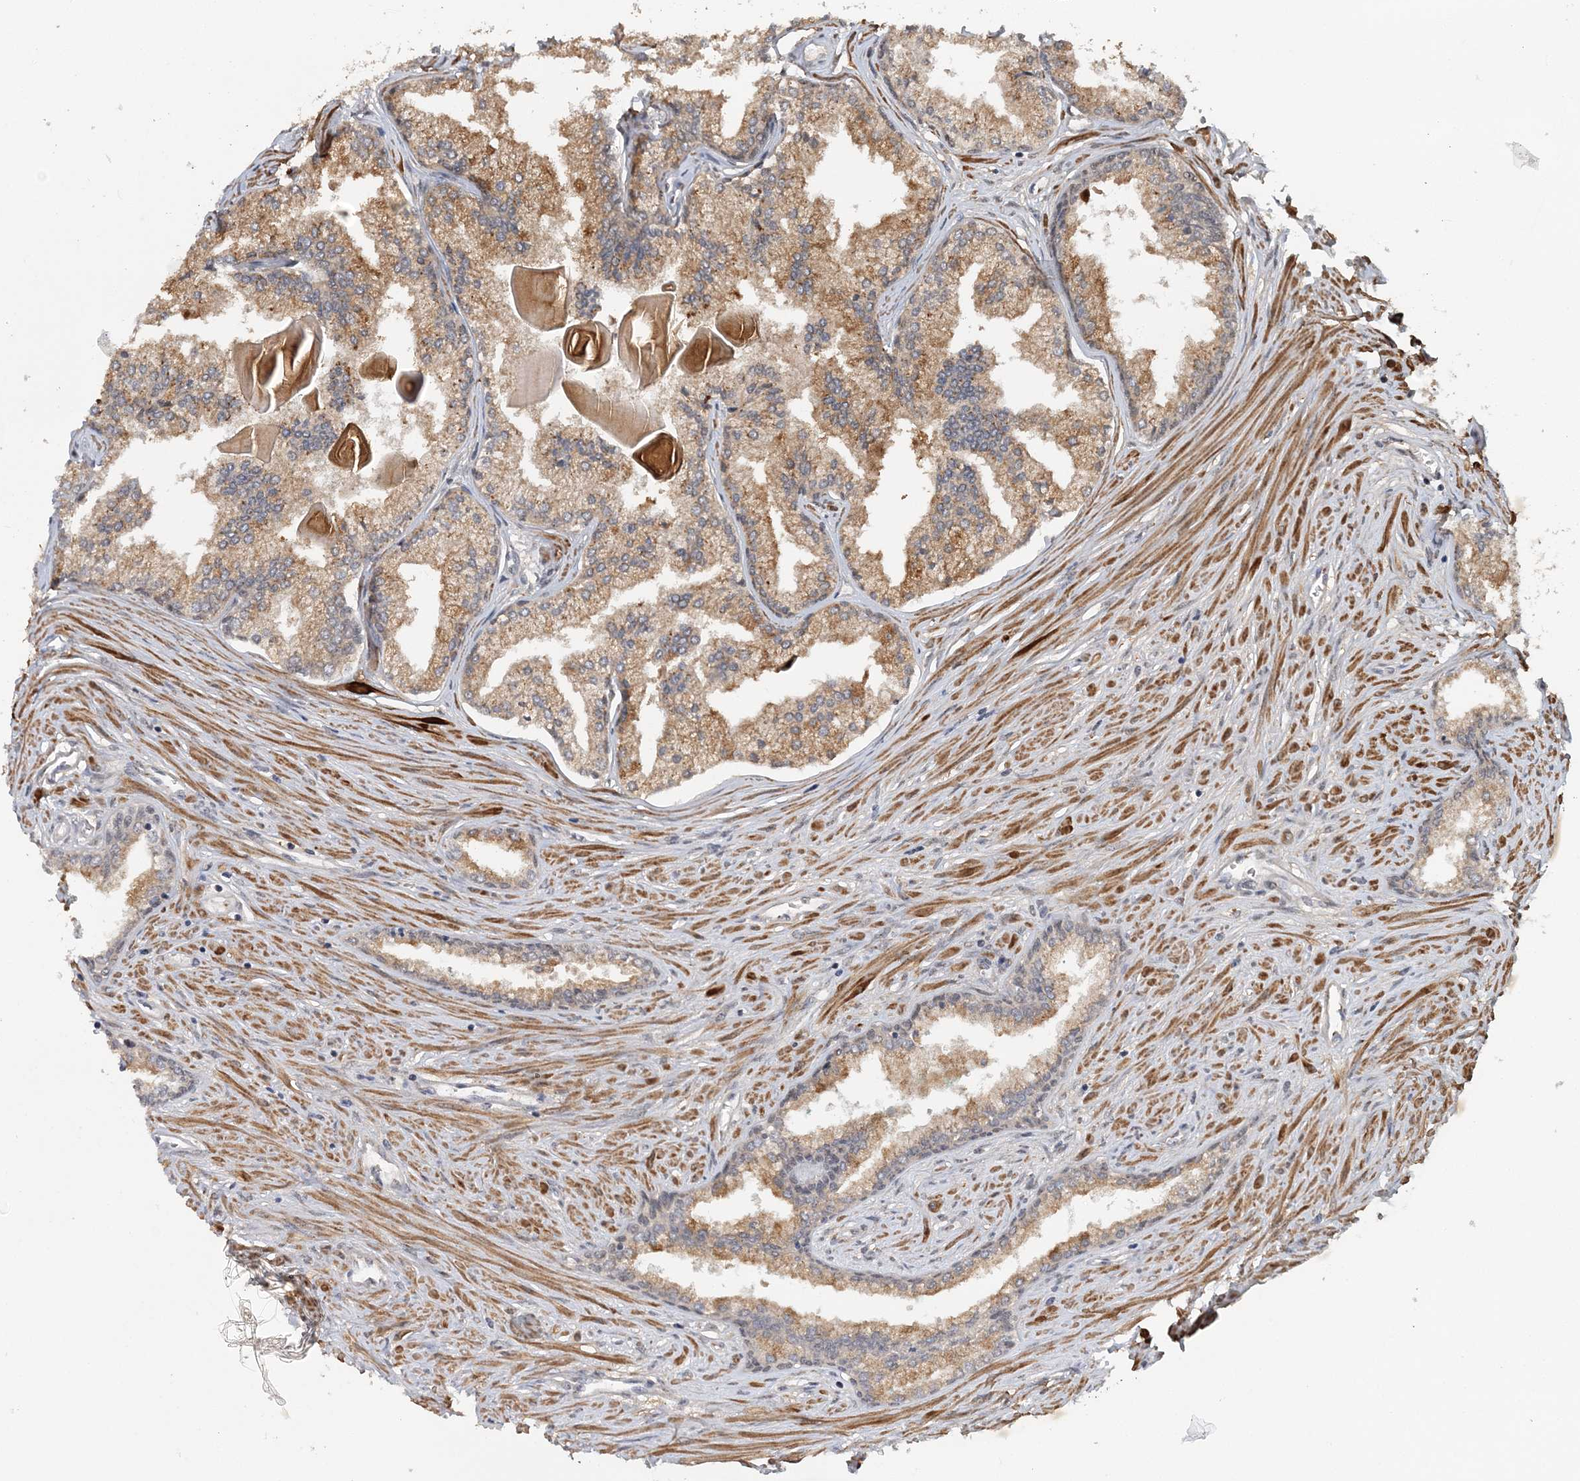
{"staining": {"intensity": "moderate", "quantity": ">75%", "location": "cytoplasmic/membranous,nuclear"}, "tissue": "prostate cancer", "cell_type": "Tumor cells", "image_type": "cancer", "snomed": [{"axis": "morphology", "description": "Adenocarcinoma, High grade"}, {"axis": "topography", "description": "Prostate"}], "caption": "Tumor cells exhibit medium levels of moderate cytoplasmic/membranous and nuclear expression in about >75% of cells in human adenocarcinoma (high-grade) (prostate).", "gene": "TSHZ2", "patient": {"sex": "male", "age": 68}}